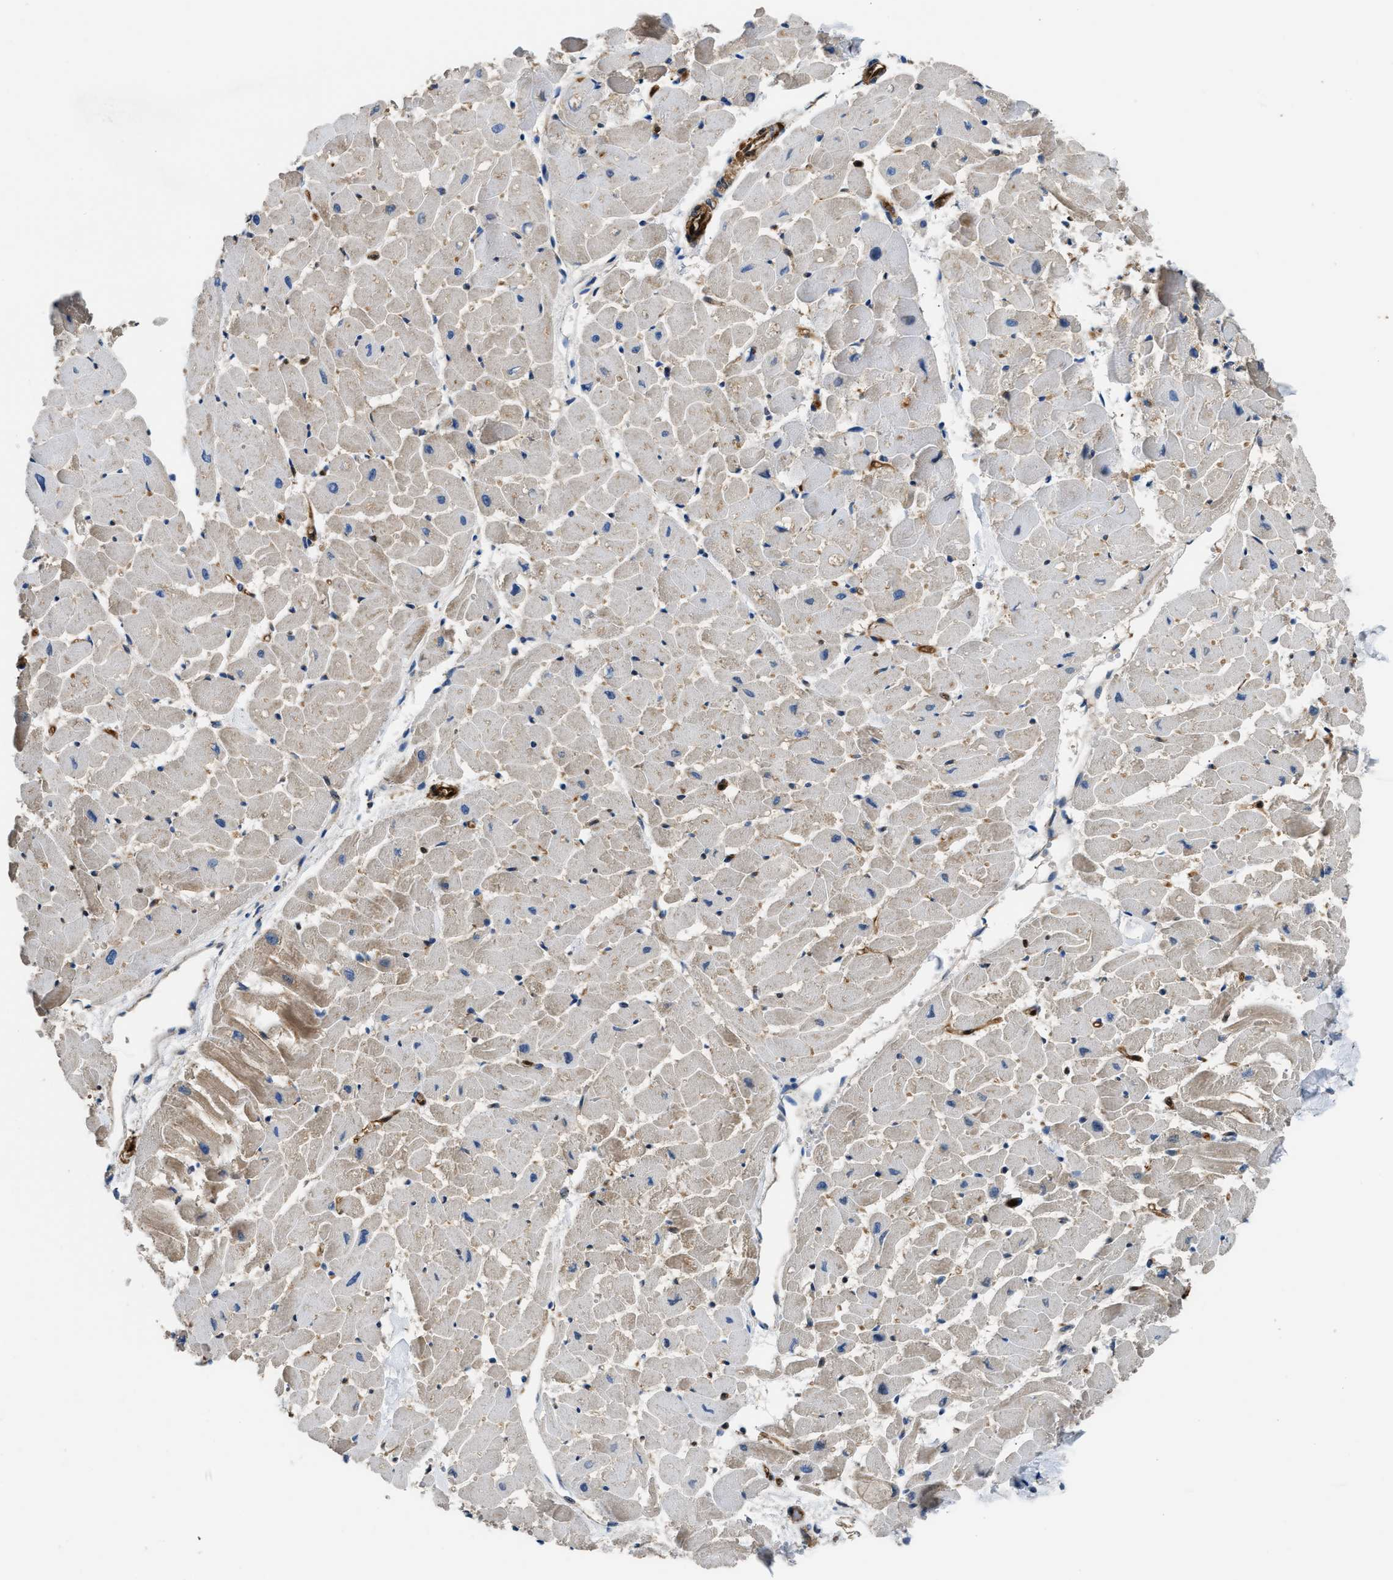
{"staining": {"intensity": "weak", "quantity": "25%-75%", "location": "cytoplasmic/membranous"}, "tissue": "heart muscle", "cell_type": "Cardiomyocytes", "image_type": "normal", "snomed": [{"axis": "morphology", "description": "Normal tissue, NOS"}, {"axis": "topography", "description": "Heart"}], "caption": "Immunohistochemical staining of normal human heart muscle demonstrates low levels of weak cytoplasmic/membranous expression in approximately 25%-75% of cardiomyocytes. The protein is stained brown, and the nuclei are stained in blue (DAB (3,3'-diaminobenzidine) IHC with brightfield microscopy, high magnification).", "gene": "PPA1", "patient": {"sex": "female", "age": 19}}